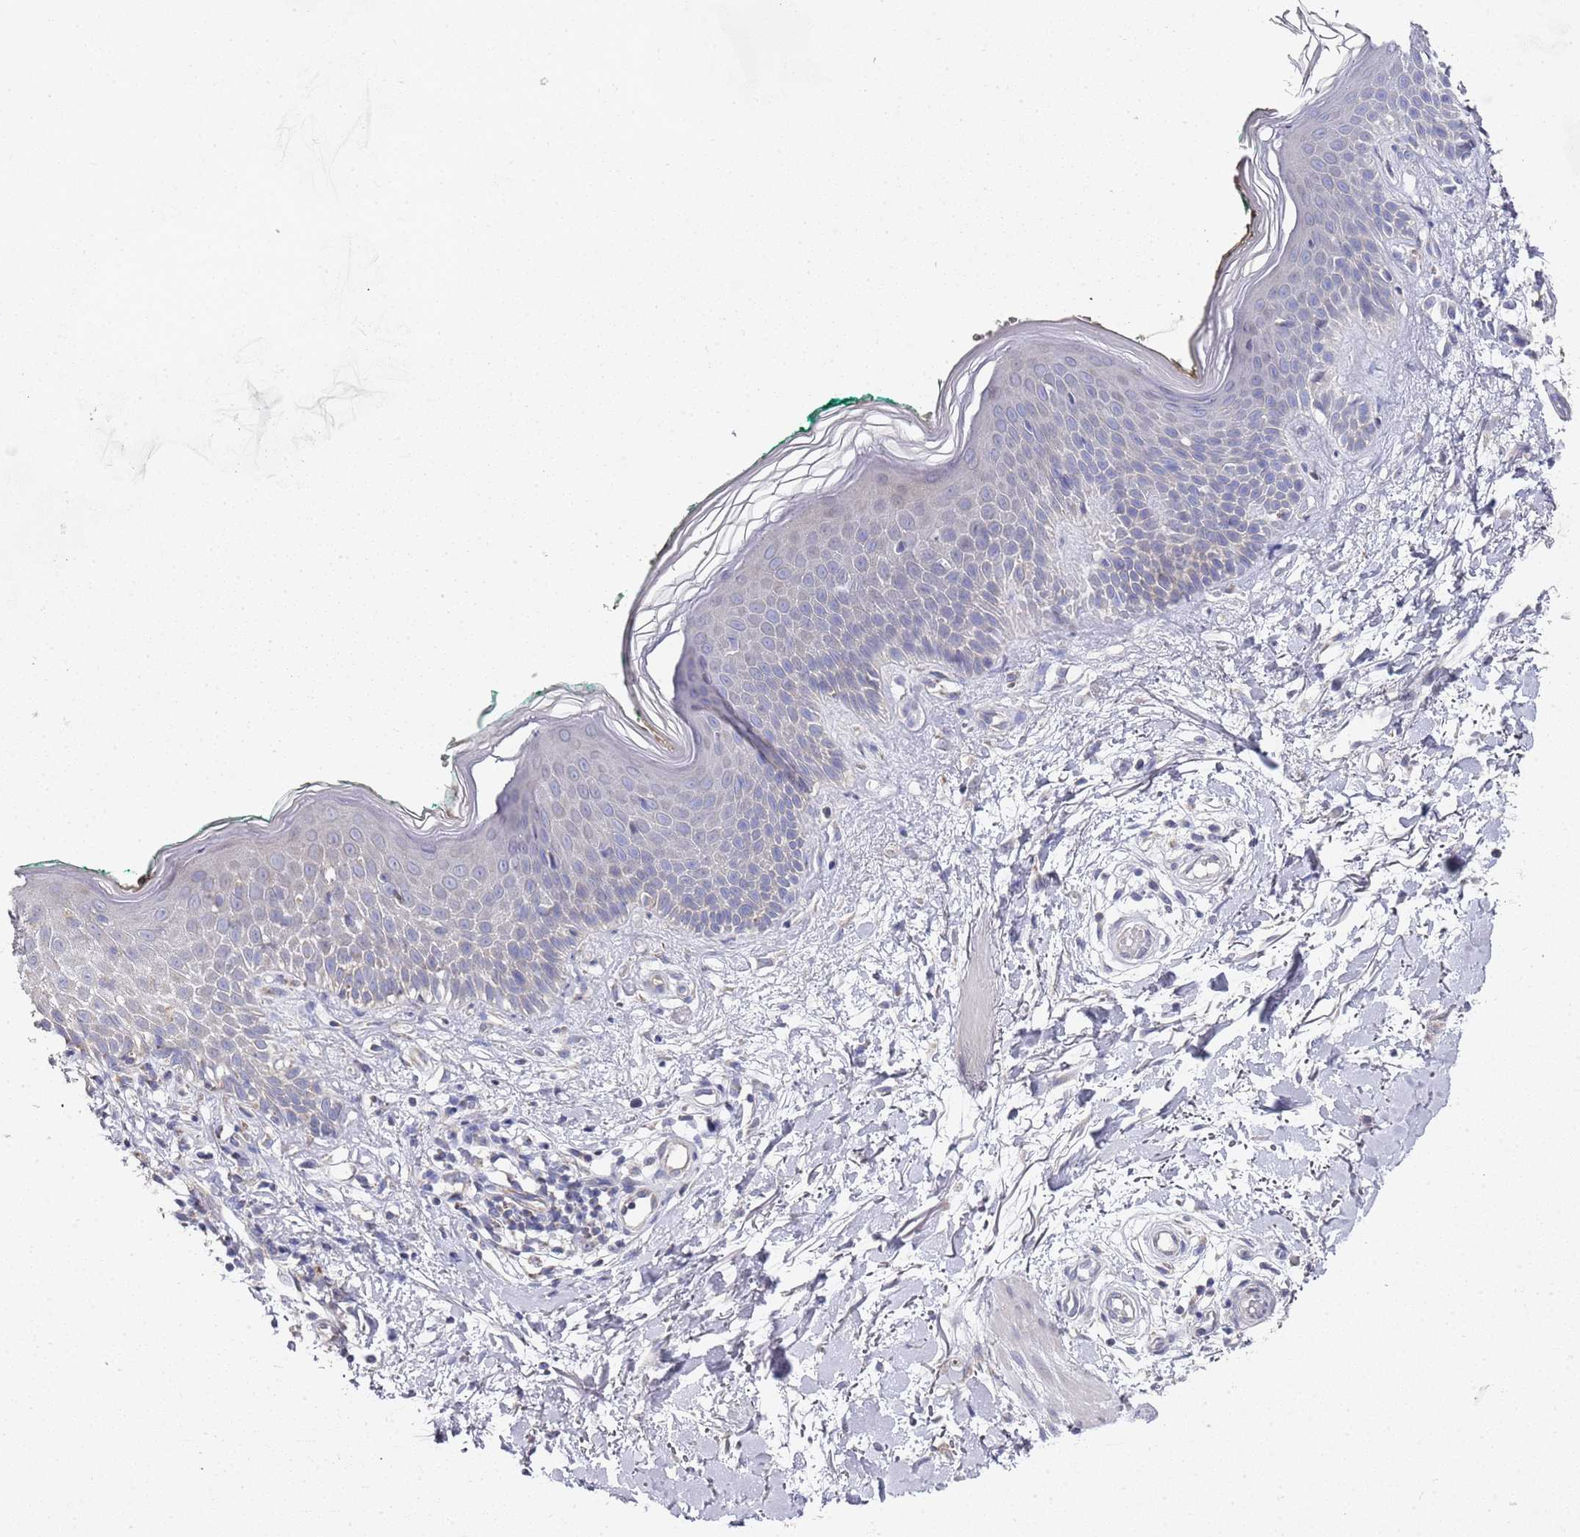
{"staining": {"intensity": "negative", "quantity": "none", "location": "none"}, "tissue": "skin", "cell_type": "Fibroblasts", "image_type": "normal", "snomed": [{"axis": "morphology", "description": "Normal tissue, NOS"}, {"axis": "morphology", "description": "Malignant melanoma, NOS"}, {"axis": "topography", "description": "Skin"}], "caption": "Immunohistochemistry of unremarkable human skin exhibits no expression in fibroblasts.", "gene": "NPEPPS", "patient": {"sex": "male", "age": 62}}